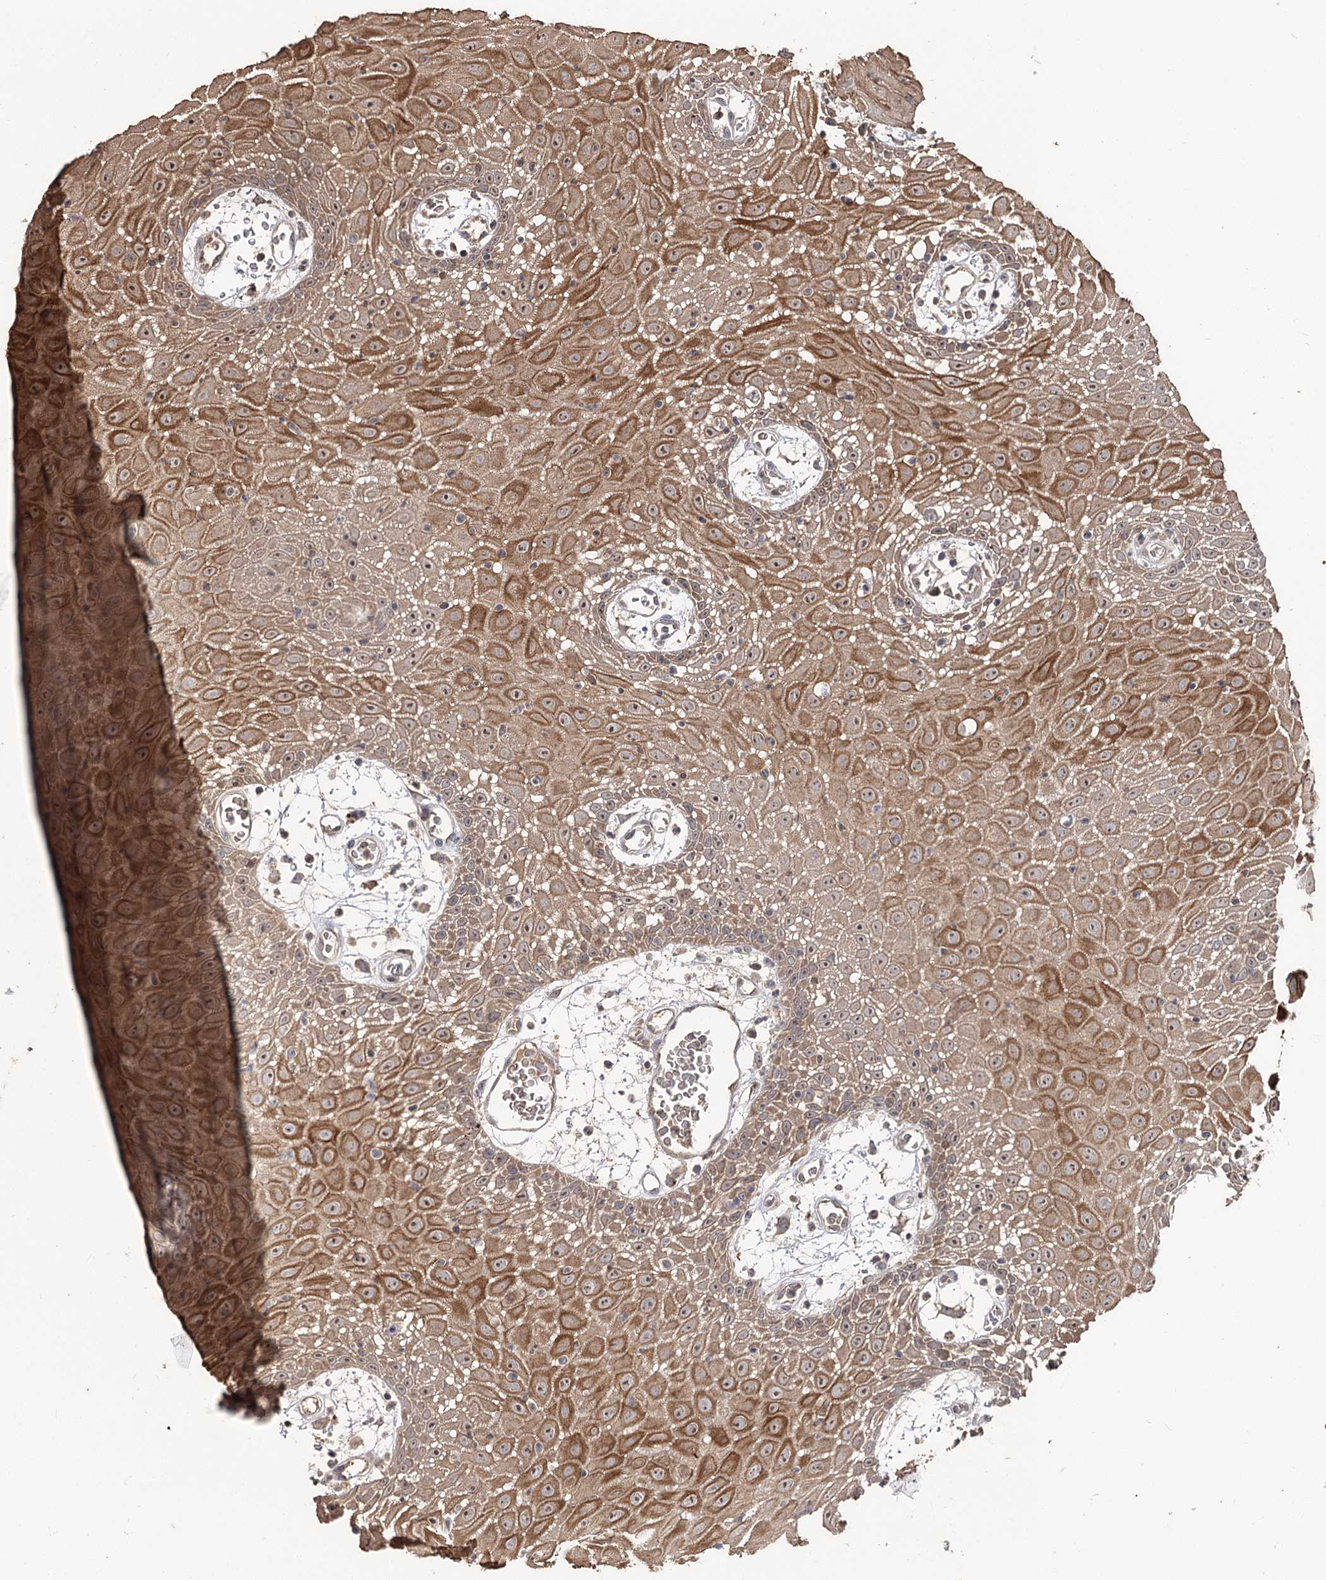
{"staining": {"intensity": "moderate", "quantity": "25%-75%", "location": "cytoplasmic/membranous,nuclear"}, "tissue": "oral mucosa", "cell_type": "Squamous epithelial cells", "image_type": "normal", "snomed": [{"axis": "morphology", "description": "Normal tissue, NOS"}, {"axis": "topography", "description": "Skeletal muscle"}, {"axis": "topography", "description": "Oral tissue"}, {"axis": "topography", "description": "Salivary gland"}, {"axis": "topography", "description": "Peripheral nerve tissue"}], "caption": "IHC of unremarkable oral mucosa exhibits medium levels of moderate cytoplasmic/membranous,nuclear positivity in approximately 25%-75% of squamous epithelial cells.", "gene": "FAM53B", "patient": {"sex": "male", "age": 54}}